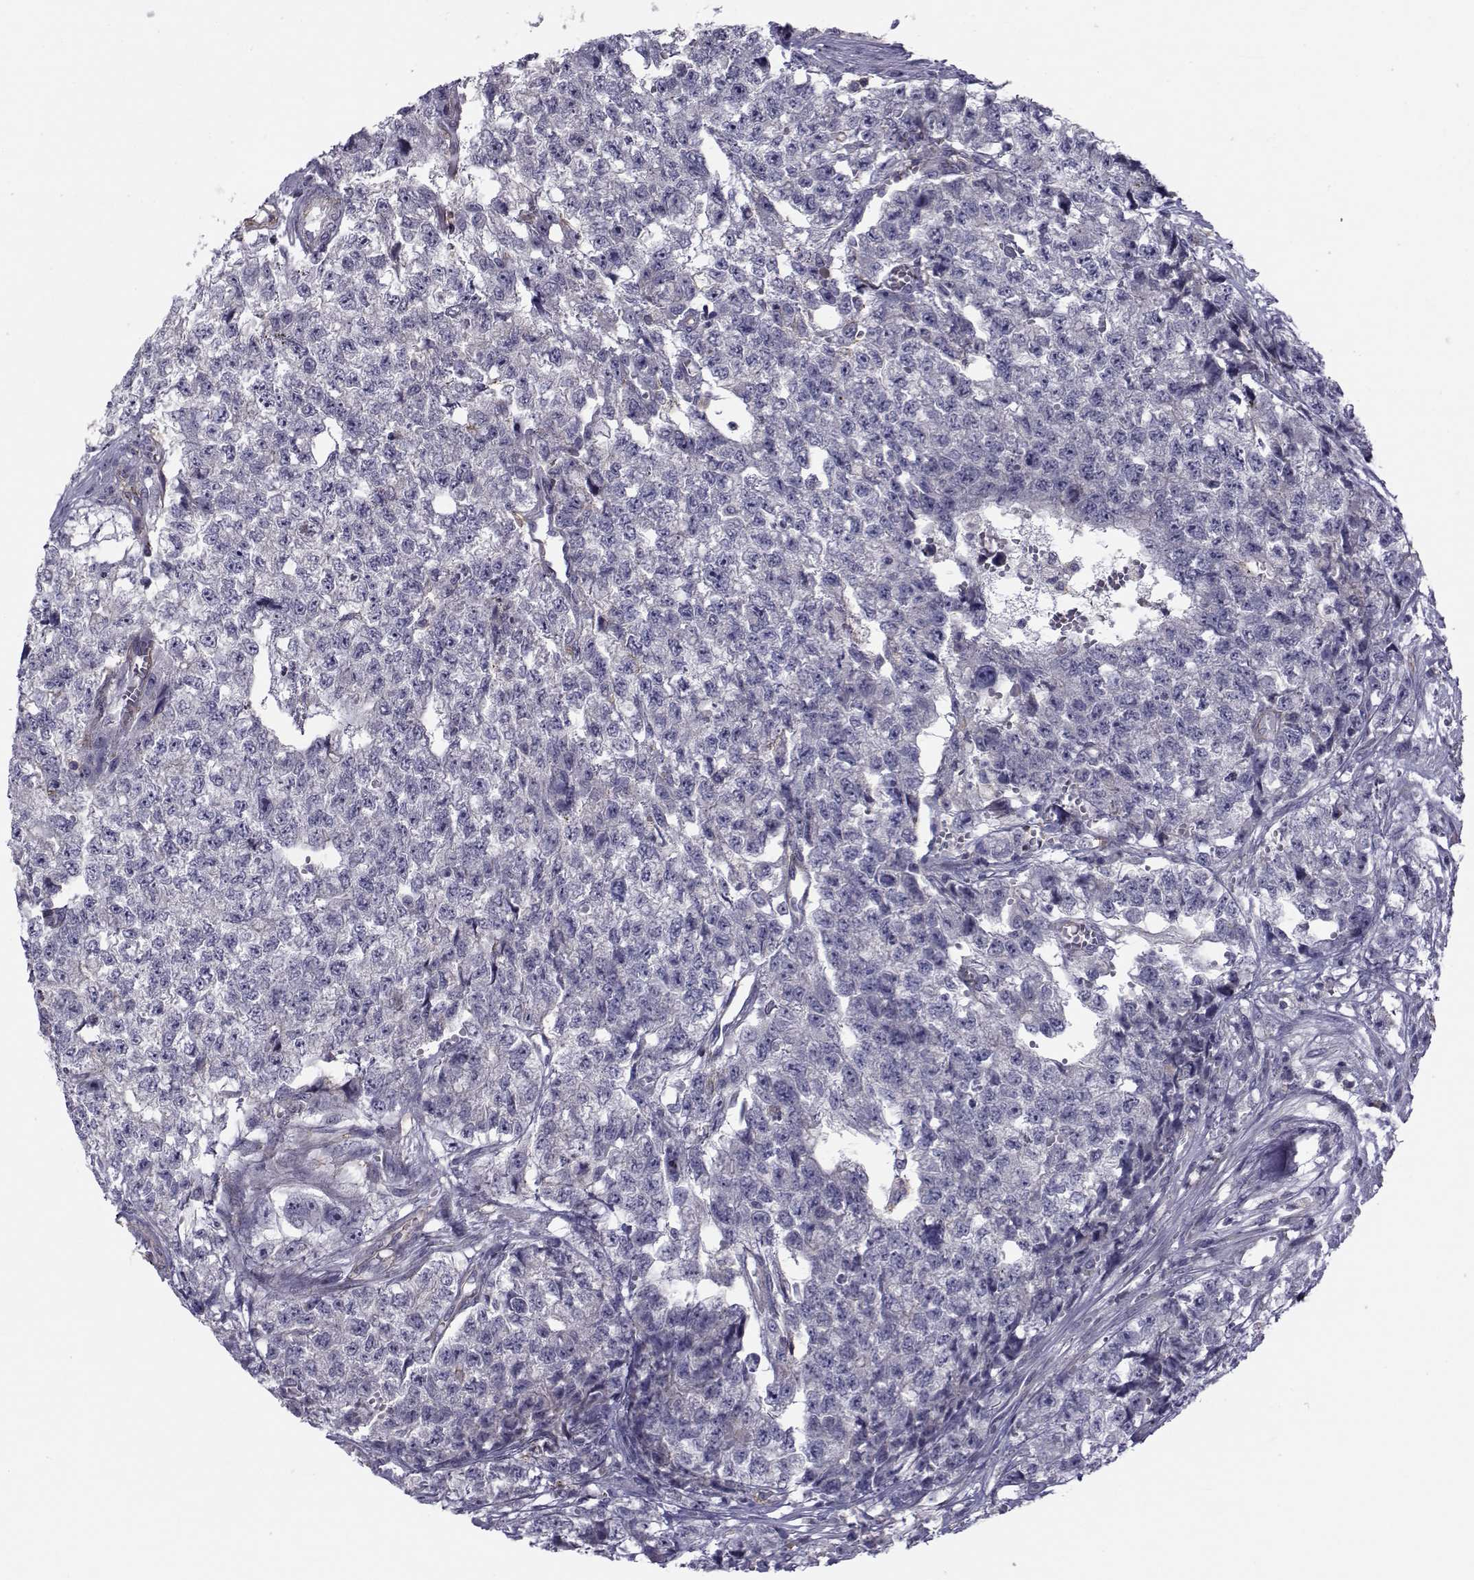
{"staining": {"intensity": "negative", "quantity": "none", "location": "none"}, "tissue": "testis cancer", "cell_type": "Tumor cells", "image_type": "cancer", "snomed": [{"axis": "morphology", "description": "Seminoma, NOS"}, {"axis": "morphology", "description": "Carcinoma, Embryonal, NOS"}, {"axis": "topography", "description": "Testis"}], "caption": "Immunohistochemistry of testis cancer (seminoma) displays no staining in tumor cells.", "gene": "LRRC27", "patient": {"sex": "male", "age": 22}}